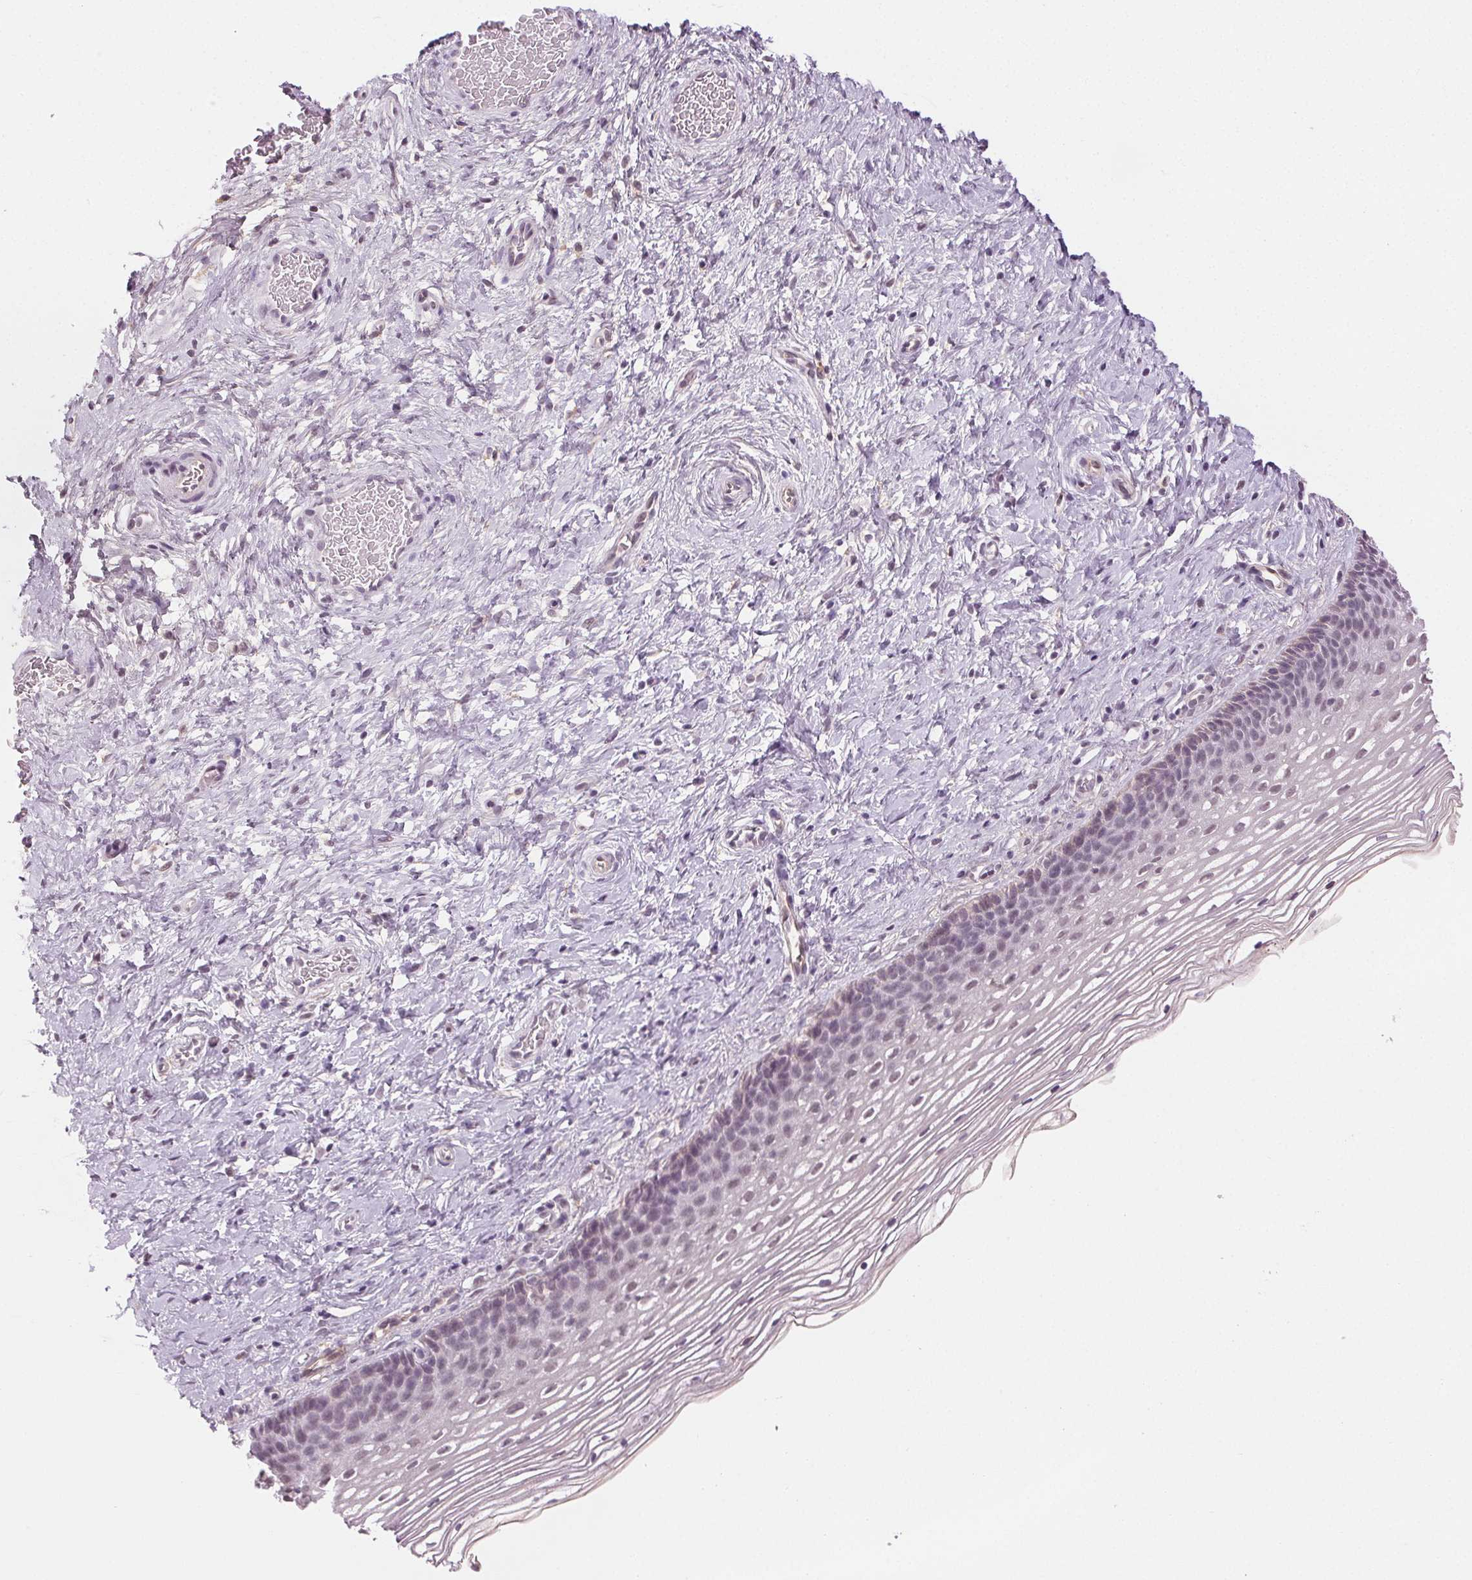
{"staining": {"intensity": "negative", "quantity": "none", "location": "none"}, "tissue": "cervix", "cell_type": "Glandular cells", "image_type": "normal", "snomed": [{"axis": "morphology", "description": "Normal tissue, NOS"}, {"axis": "topography", "description": "Cervix"}], "caption": "The immunohistochemistry histopathology image has no significant positivity in glandular cells of cervix. The staining is performed using DAB brown chromogen with nuclei counter-stained in using hematoxylin.", "gene": "AIF1L", "patient": {"sex": "female", "age": 34}}